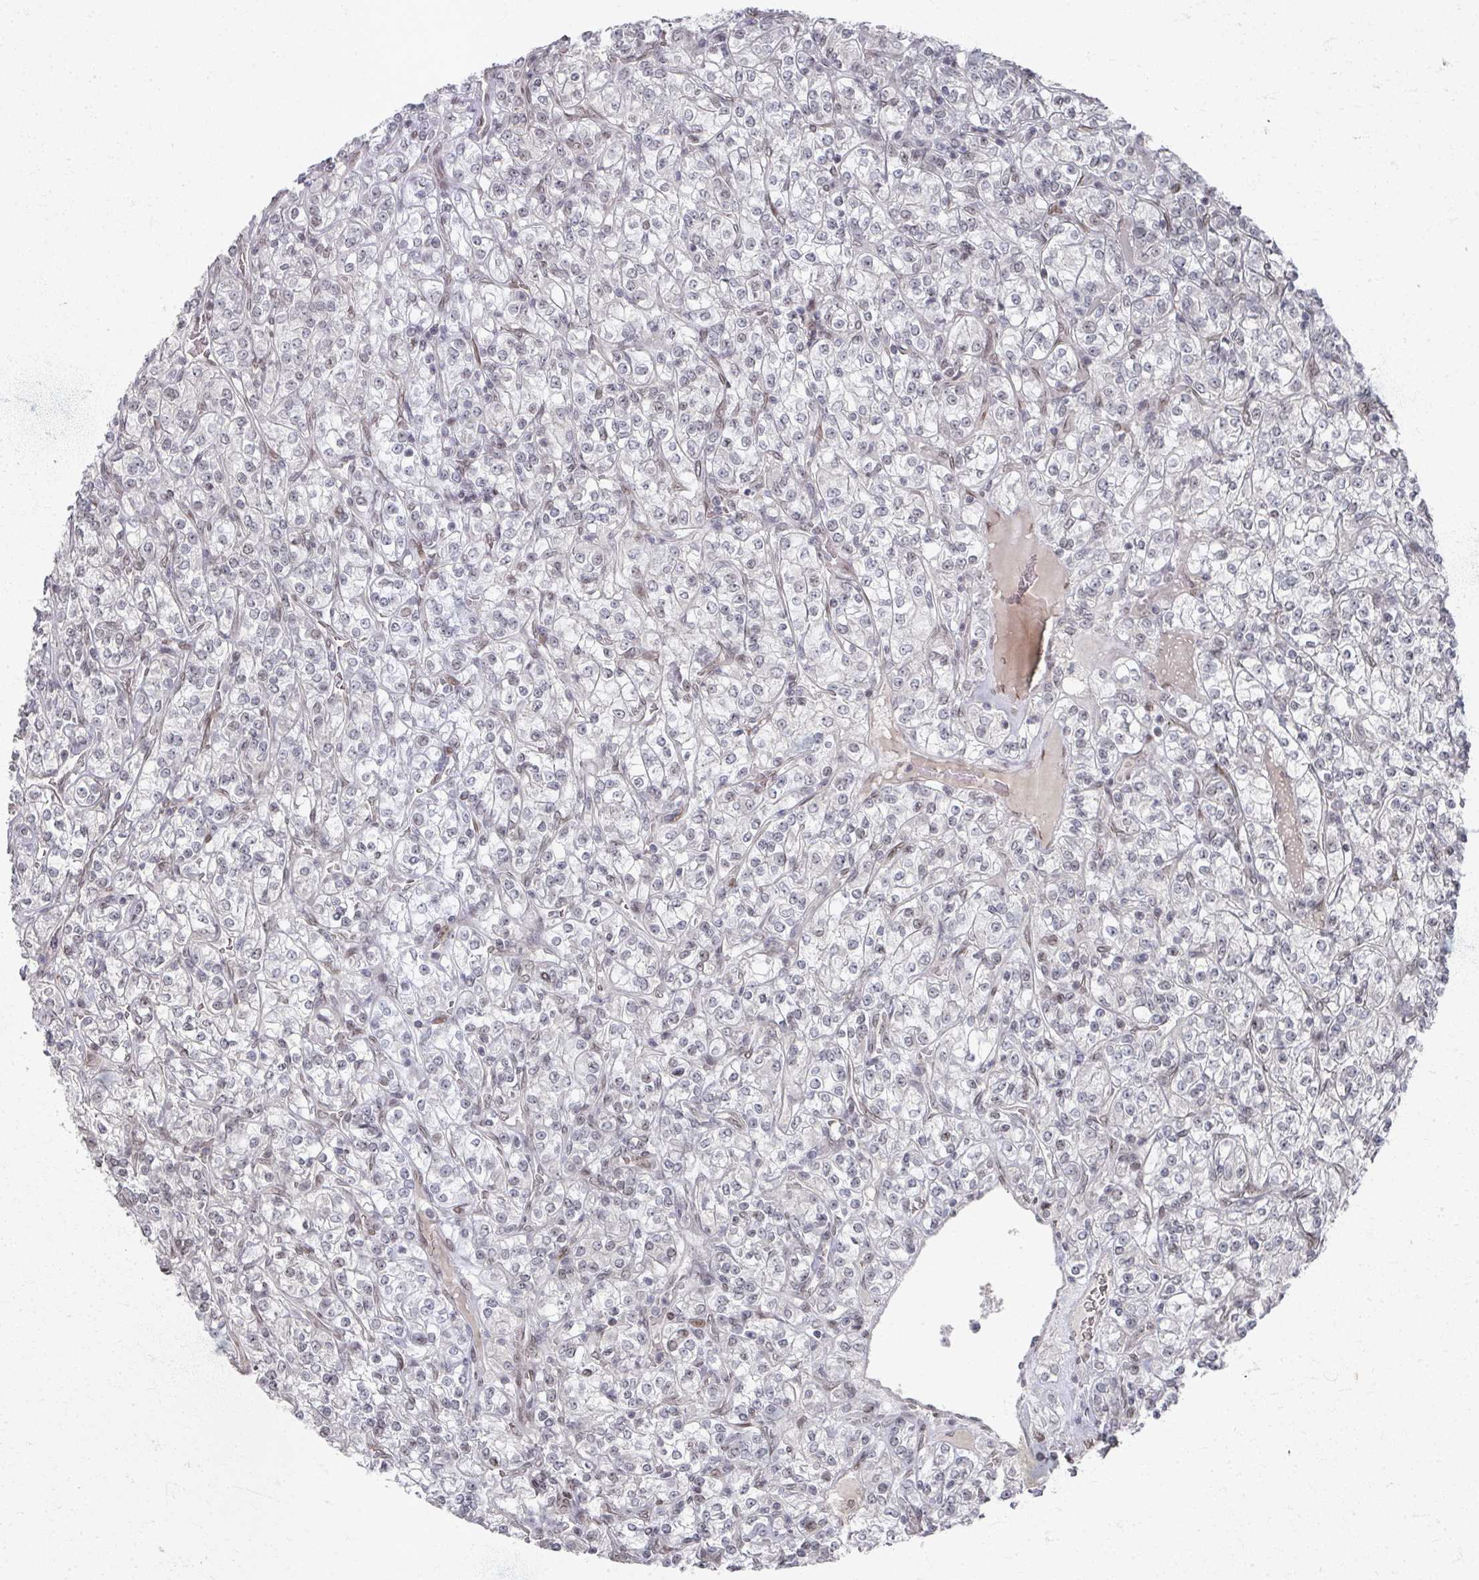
{"staining": {"intensity": "negative", "quantity": "none", "location": "none"}, "tissue": "renal cancer", "cell_type": "Tumor cells", "image_type": "cancer", "snomed": [{"axis": "morphology", "description": "Adenocarcinoma, NOS"}, {"axis": "topography", "description": "Kidney"}], "caption": "Immunohistochemical staining of human renal adenocarcinoma displays no significant staining in tumor cells.", "gene": "PSKH1", "patient": {"sex": "male", "age": 77}}